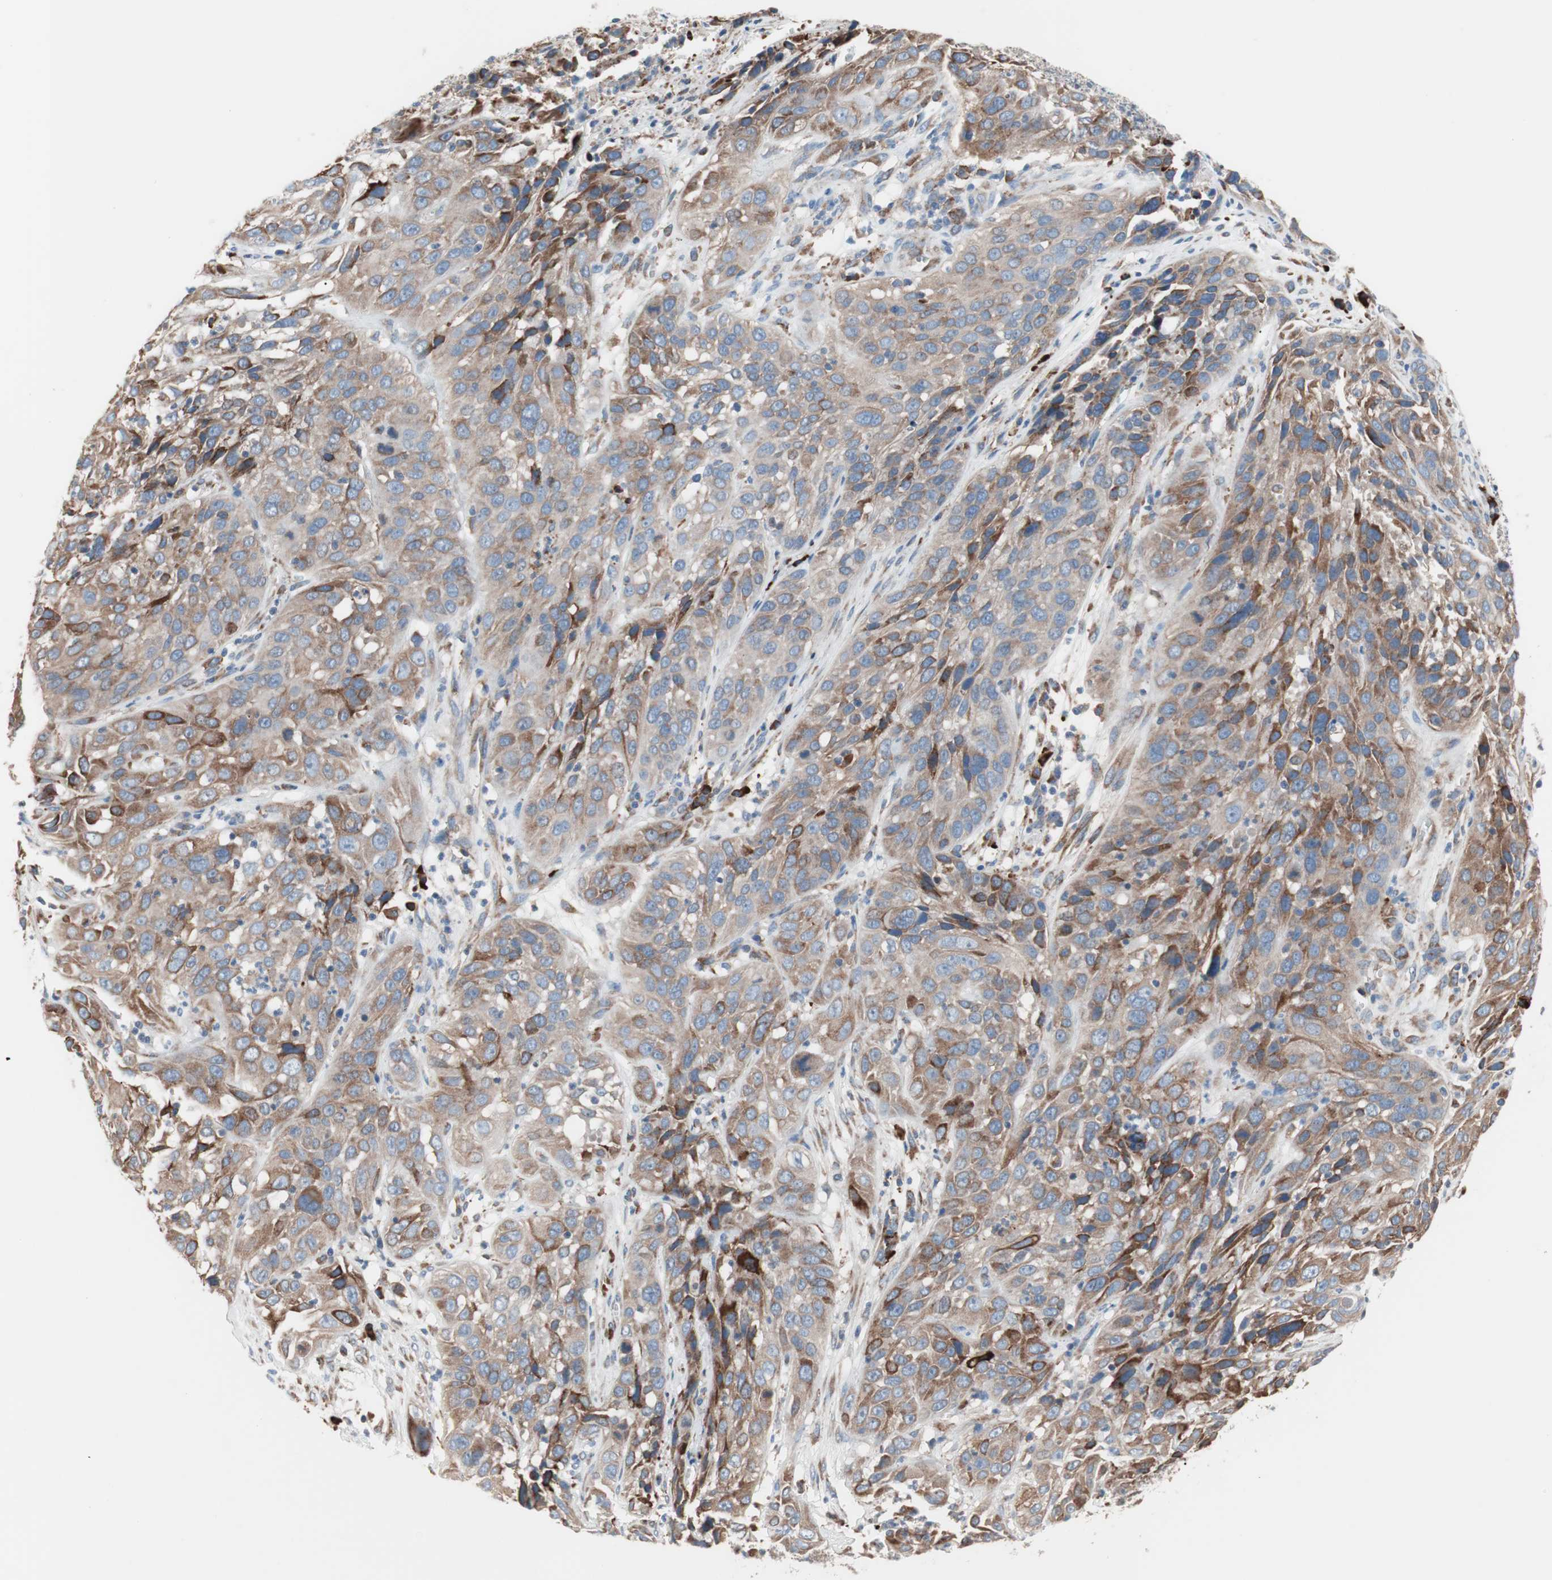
{"staining": {"intensity": "moderate", "quantity": ">75%", "location": "cytoplasmic/membranous"}, "tissue": "cervical cancer", "cell_type": "Tumor cells", "image_type": "cancer", "snomed": [{"axis": "morphology", "description": "Squamous cell carcinoma, NOS"}, {"axis": "topography", "description": "Cervix"}], "caption": "About >75% of tumor cells in human cervical cancer (squamous cell carcinoma) exhibit moderate cytoplasmic/membranous protein positivity as visualized by brown immunohistochemical staining.", "gene": "SLC27A4", "patient": {"sex": "female", "age": 32}}